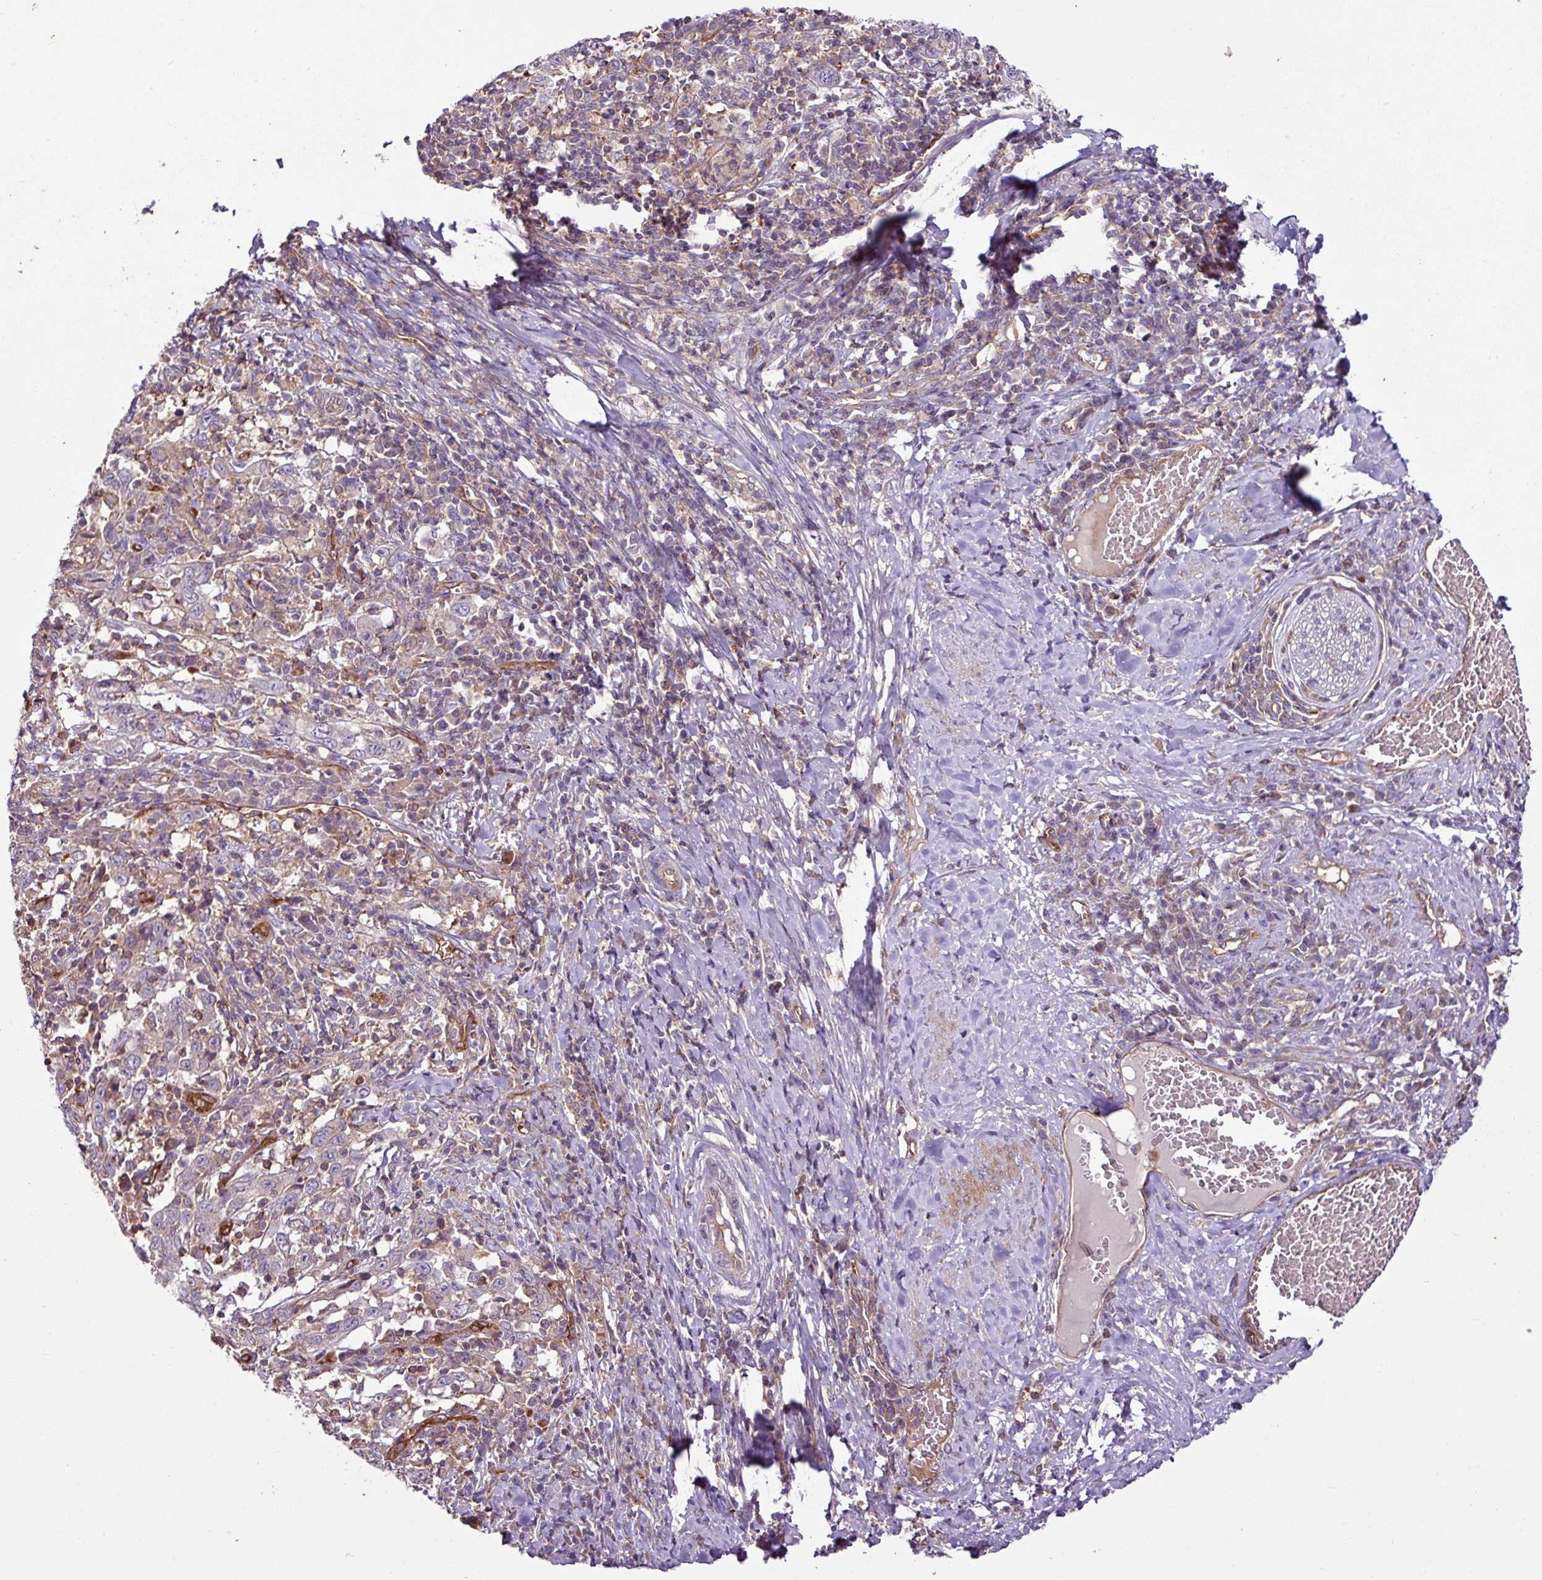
{"staining": {"intensity": "negative", "quantity": "none", "location": "none"}, "tissue": "cervical cancer", "cell_type": "Tumor cells", "image_type": "cancer", "snomed": [{"axis": "morphology", "description": "Squamous cell carcinoma, NOS"}, {"axis": "topography", "description": "Cervix"}], "caption": "Immunohistochemistry (IHC) photomicrograph of neoplastic tissue: cervical cancer (squamous cell carcinoma) stained with DAB (3,3'-diaminobenzidine) shows no significant protein expression in tumor cells.", "gene": "ZNF106", "patient": {"sex": "female", "age": 46}}